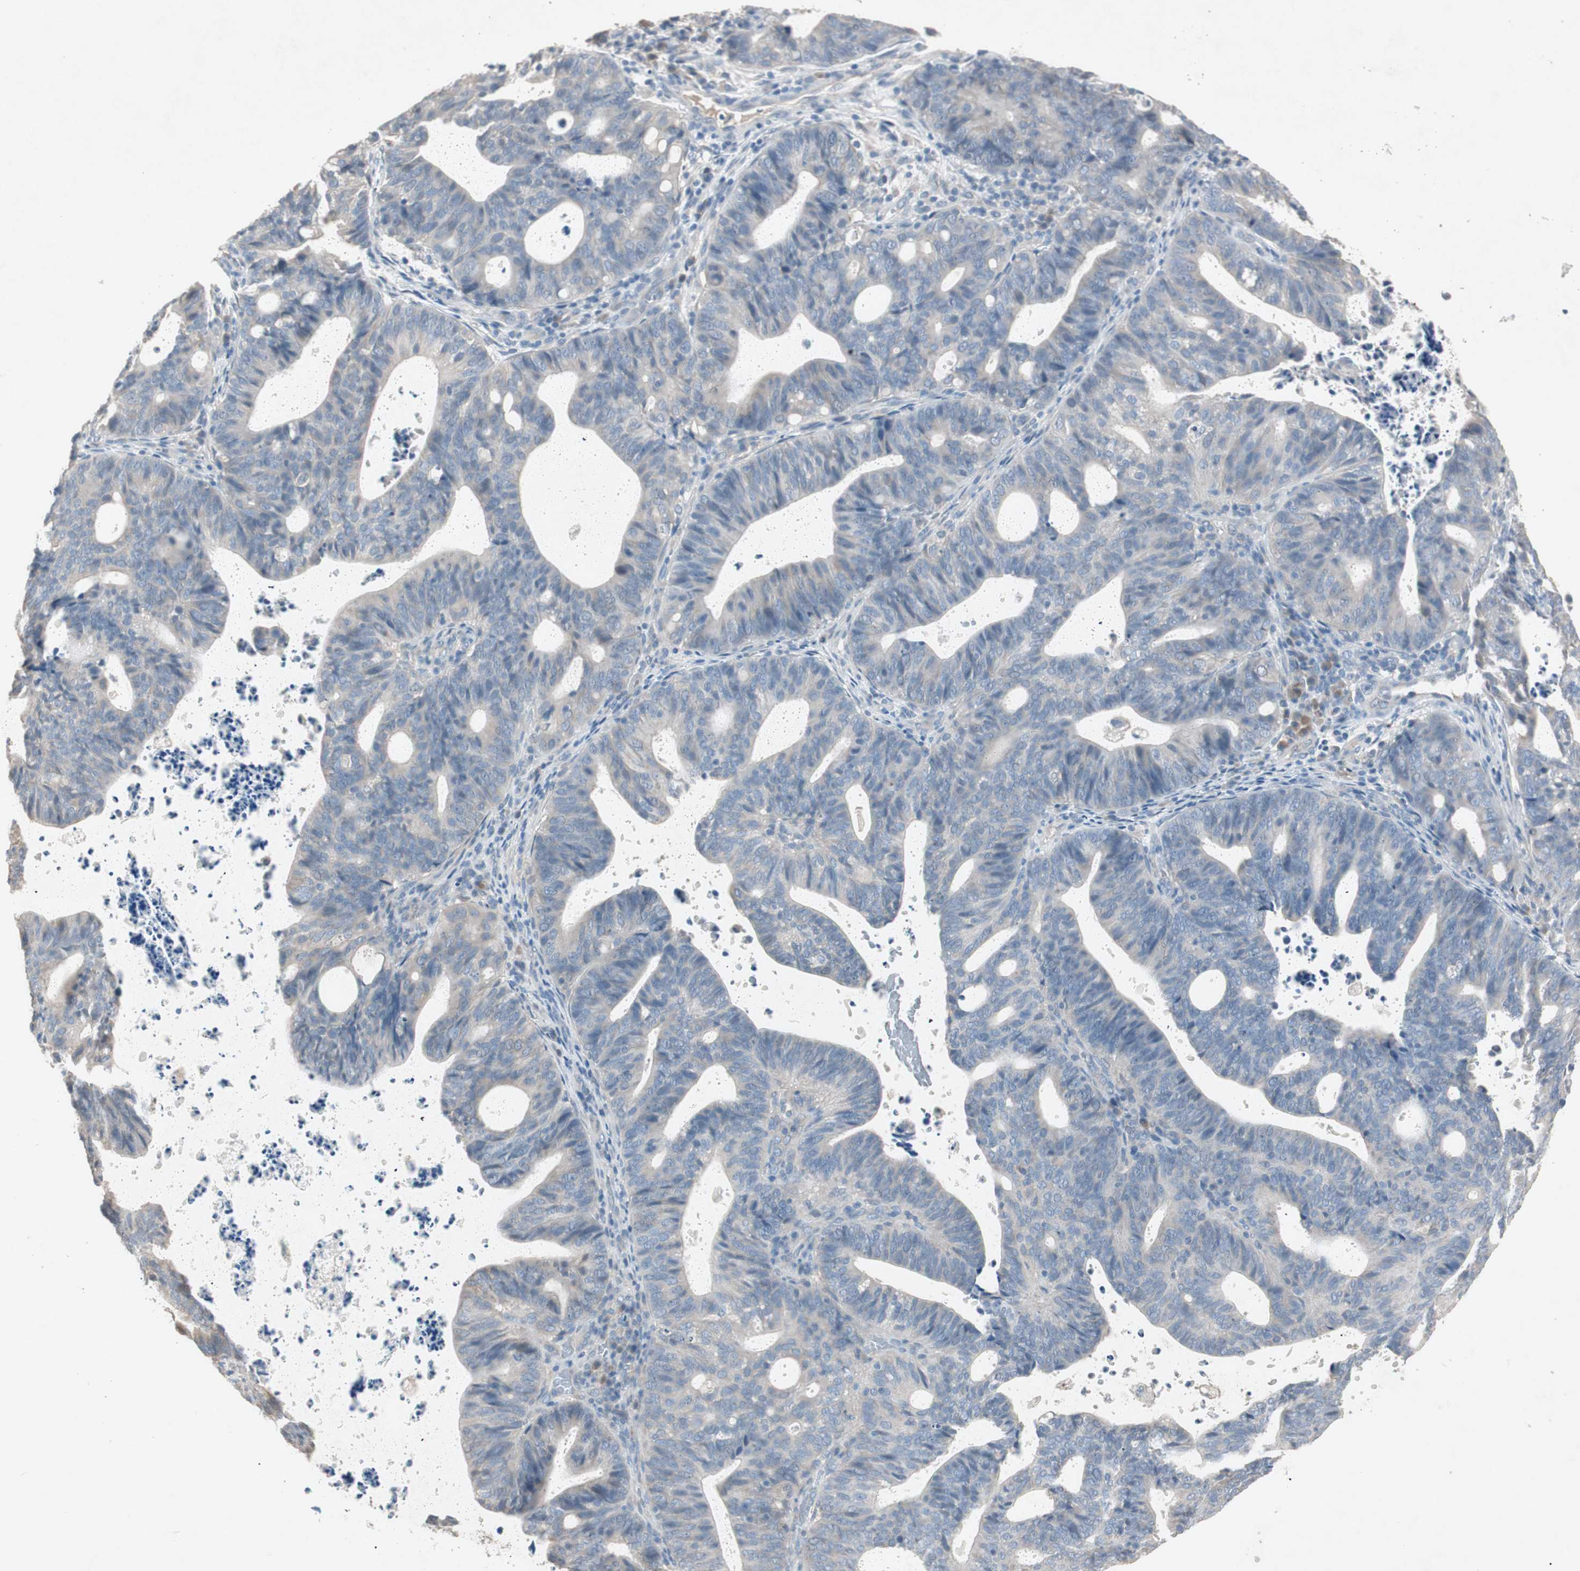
{"staining": {"intensity": "weak", "quantity": "25%-75%", "location": "cytoplasmic/membranous"}, "tissue": "endometrial cancer", "cell_type": "Tumor cells", "image_type": "cancer", "snomed": [{"axis": "morphology", "description": "Adenocarcinoma, NOS"}, {"axis": "topography", "description": "Uterus"}], "caption": "Brown immunohistochemical staining in endometrial adenocarcinoma demonstrates weak cytoplasmic/membranous positivity in approximately 25%-75% of tumor cells.", "gene": "KHK", "patient": {"sex": "female", "age": 83}}